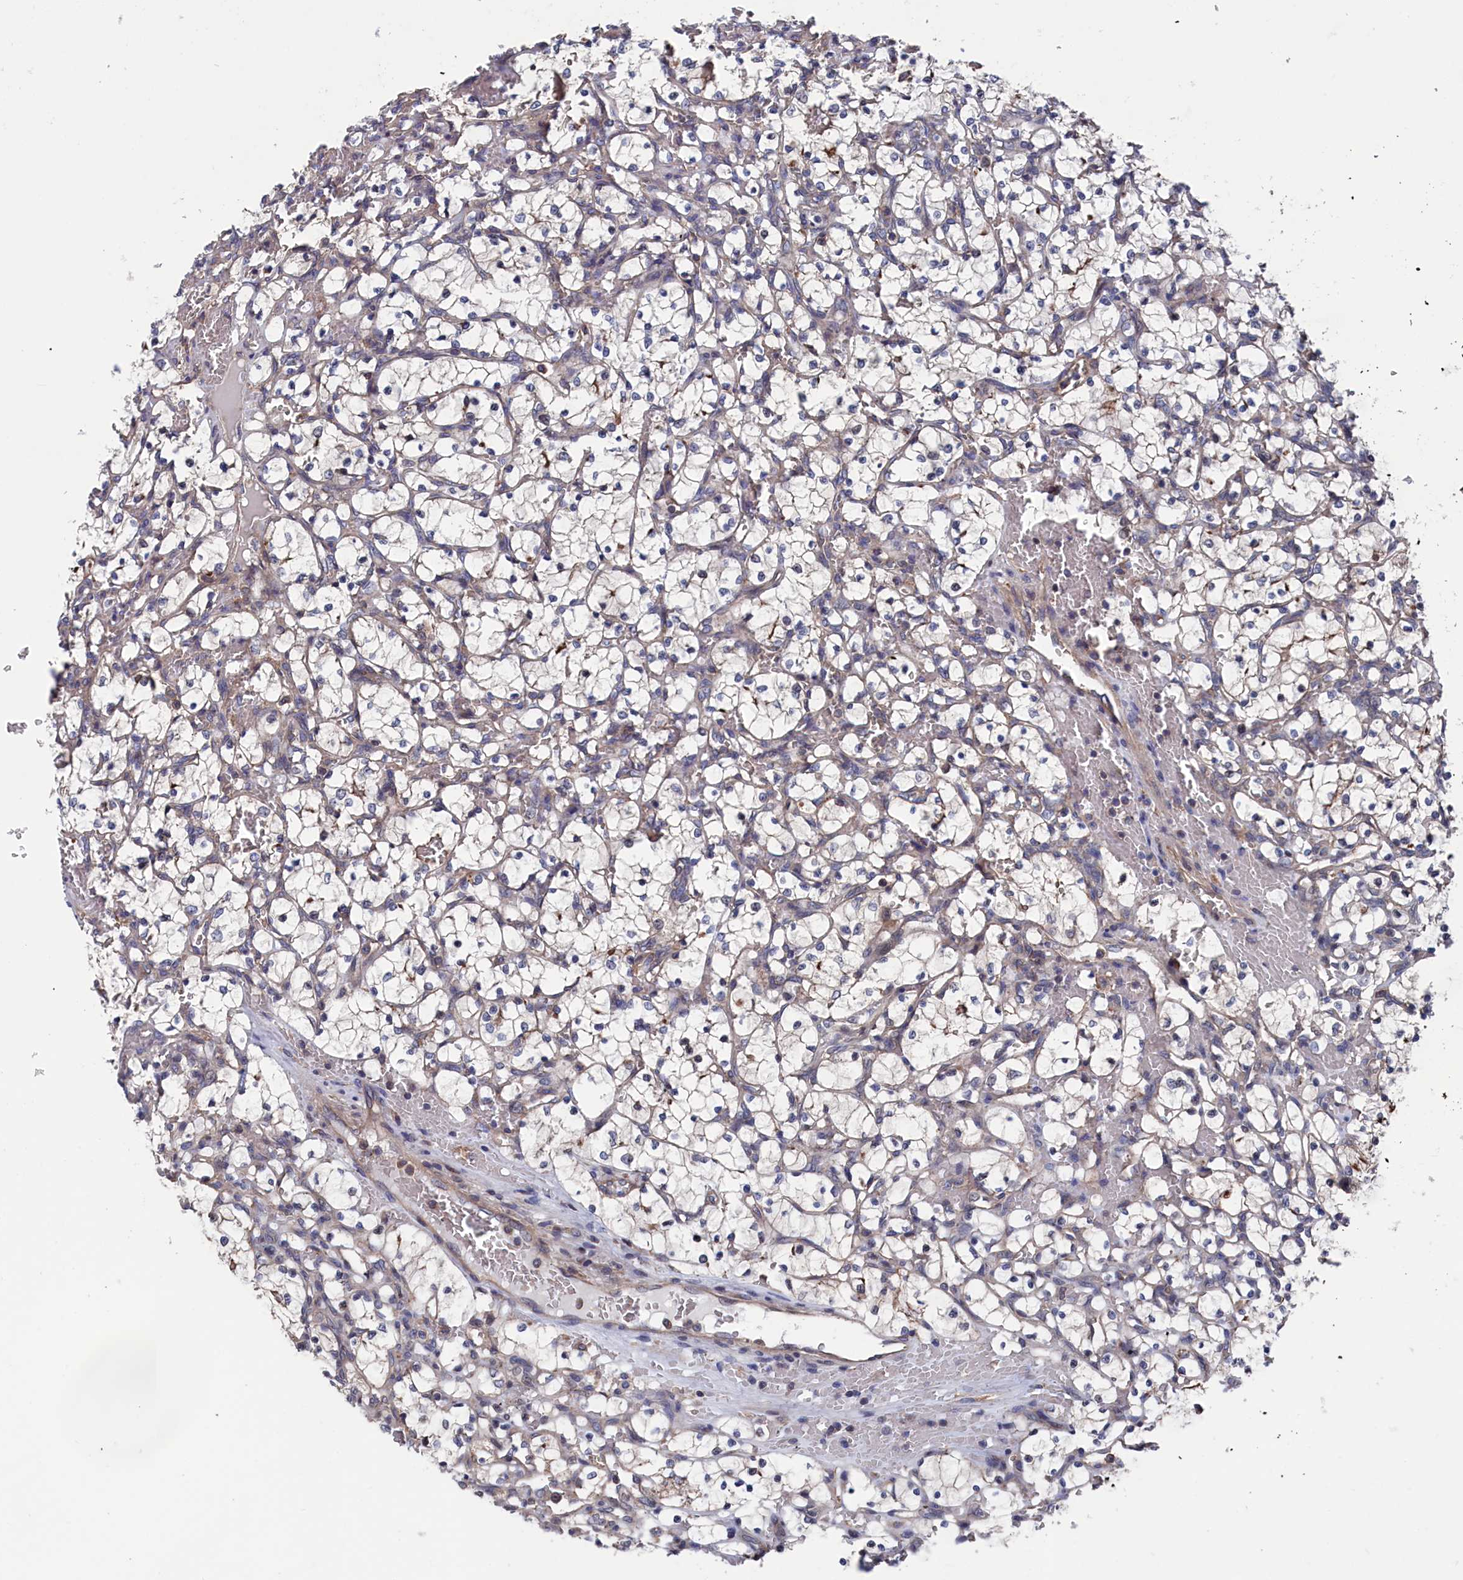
{"staining": {"intensity": "negative", "quantity": "none", "location": "none"}, "tissue": "renal cancer", "cell_type": "Tumor cells", "image_type": "cancer", "snomed": [{"axis": "morphology", "description": "Adenocarcinoma, NOS"}, {"axis": "topography", "description": "Kidney"}], "caption": "Immunohistochemistry histopathology image of renal cancer stained for a protein (brown), which displays no positivity in tumor cells. (DAB (3,3'-diaminobenzidine) immunohistochemistry, high magnification).", "gene": "SPATA13", "patient": {"sex": "female", "age": 69}}